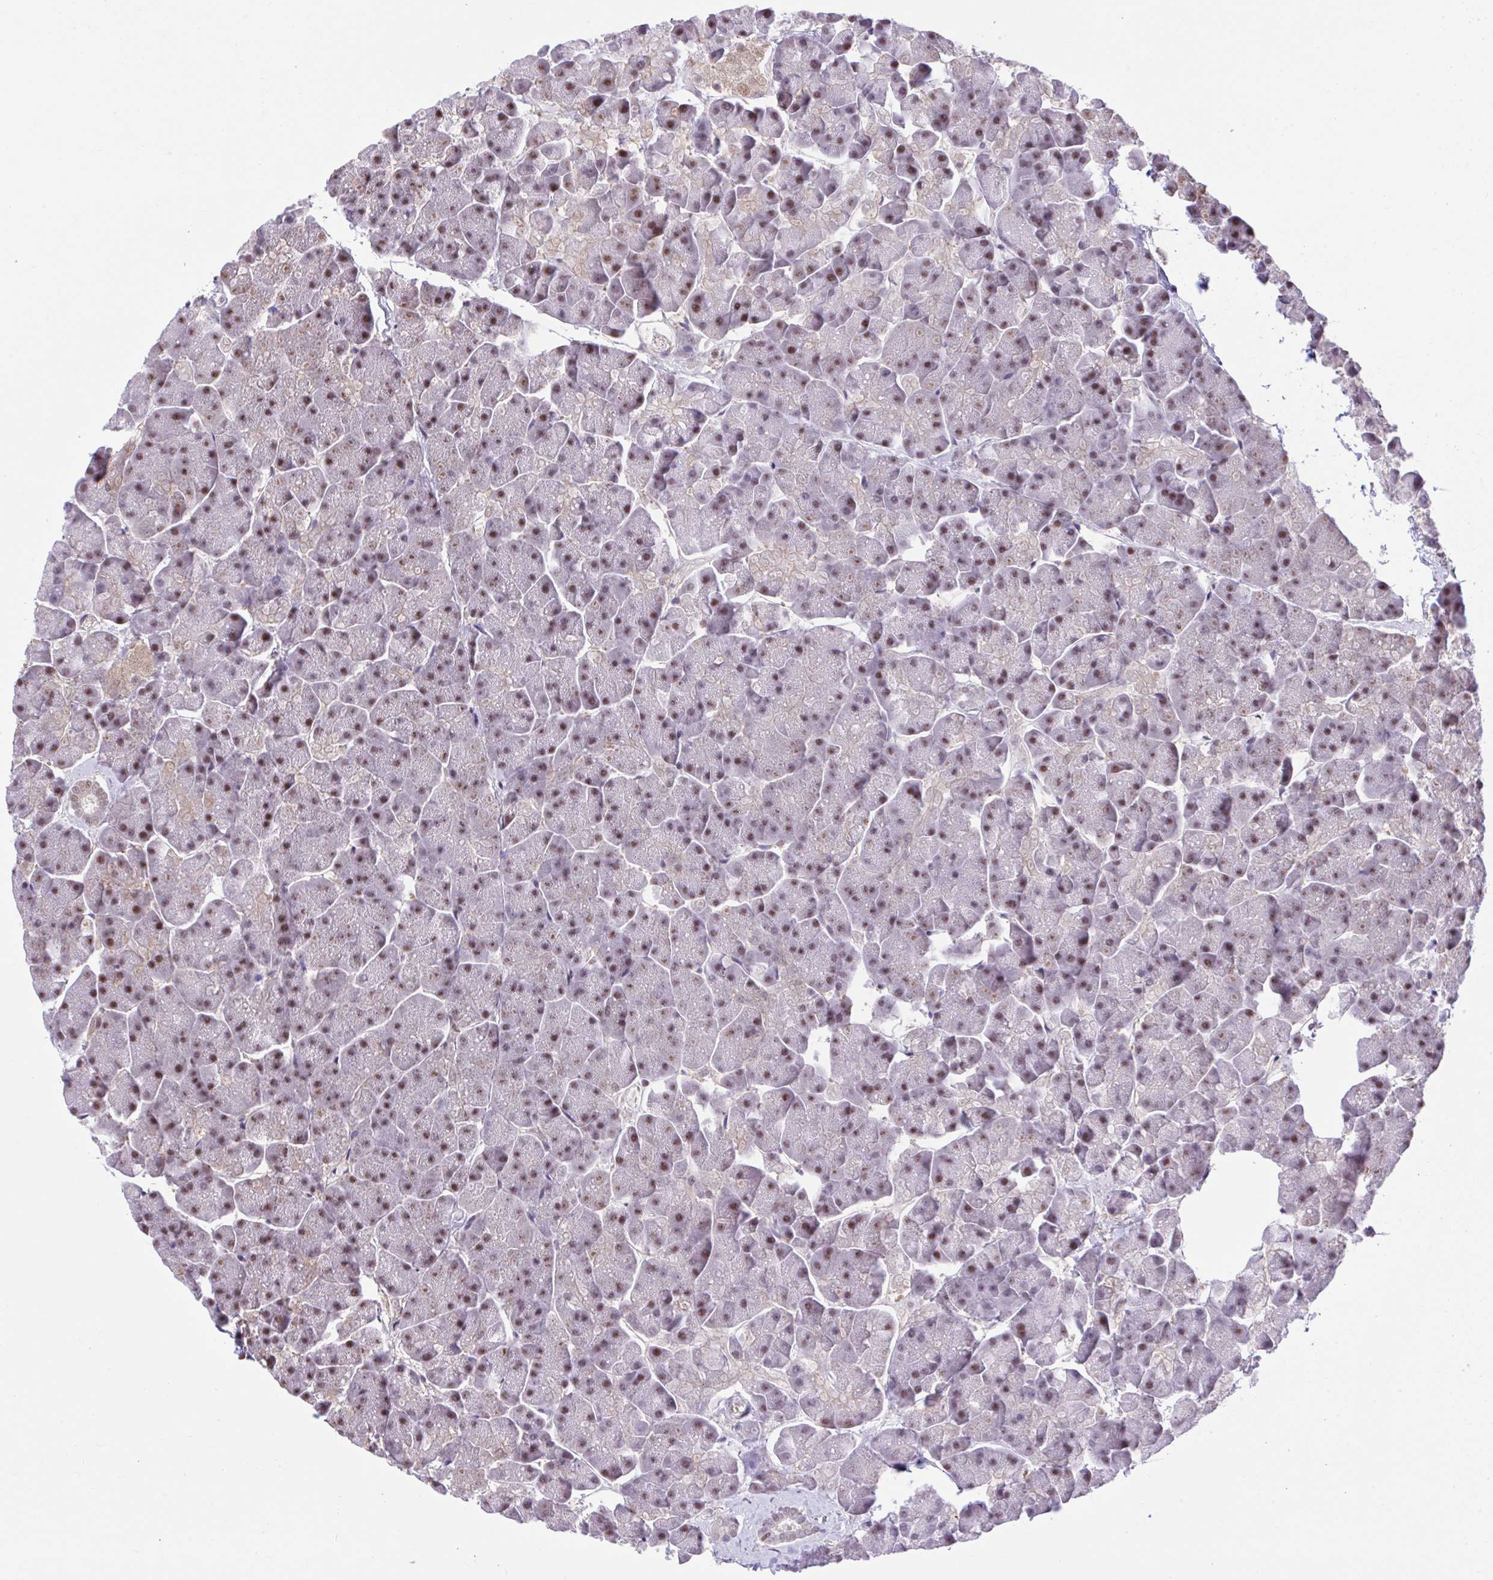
{"staining": {"intensity": "weak", "quantity": "25%-75%", "location": "nuclear"}, "tissue": "pancreas", "cell_type": "Exocrine glandular cells", "image_type": "normal", "snomed": [{"axis": "morphology", "description": "Normal tissue, NOS"}, {"axis": "topography", "description": "Pancreas"}, {"axis": "topography", "description": "Peripheral nerve tissue"}], "caption": "Unremarkable pancreas exhibits weak nuclear staining in approximately 25%-75% of exocrine glandular cells, visualized by immunohistochemistry. Using DAB (3,3'-diaminobenzidine) (brown) and hematoxylin (blue) stains, captured at high magnification using brightfield microscopy.", "gene": "GLIS3", "patient": {"sex": "male", "age": 54}}